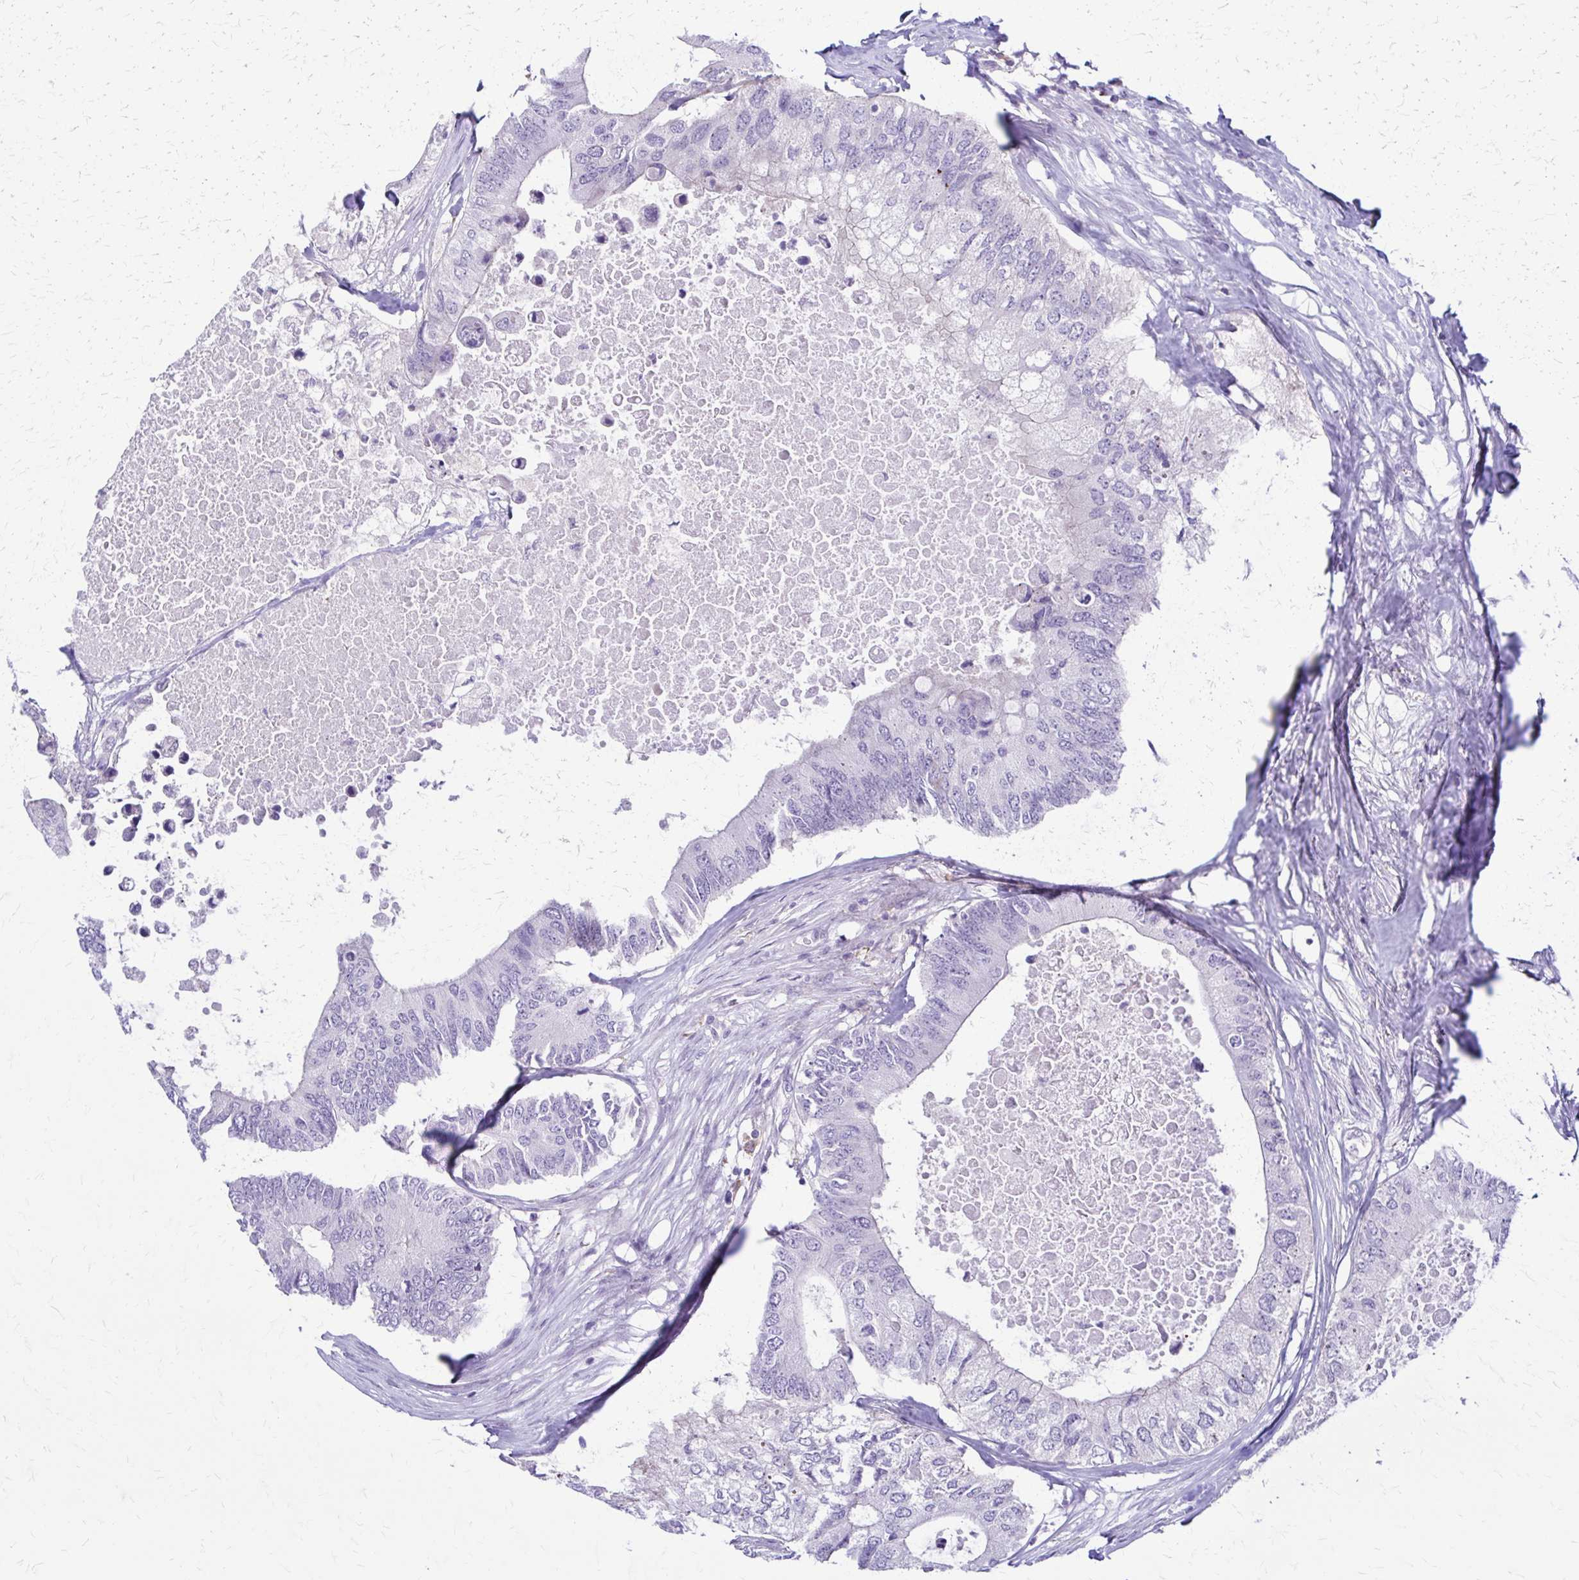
{"staining": {"intensity": "negative", "quantity": "none", "location": "none"}, "tissue": "colorectal cancer", "cell_type": "Tumor cells", "image_type": "cancer", "snomed": [{"axis": "morphology", "description": "Adenocarcinoma, NOS"}, {"axis": "topography", "description": "Colon"}], "caption": "This is an immunohistochemistry (IHC) micrograph of human adenocarcinoma (colorectal). There is no positivity in tumor cells.", "gene": "RHOBTB2", "patient": {"sex": "male", "age": 71}}